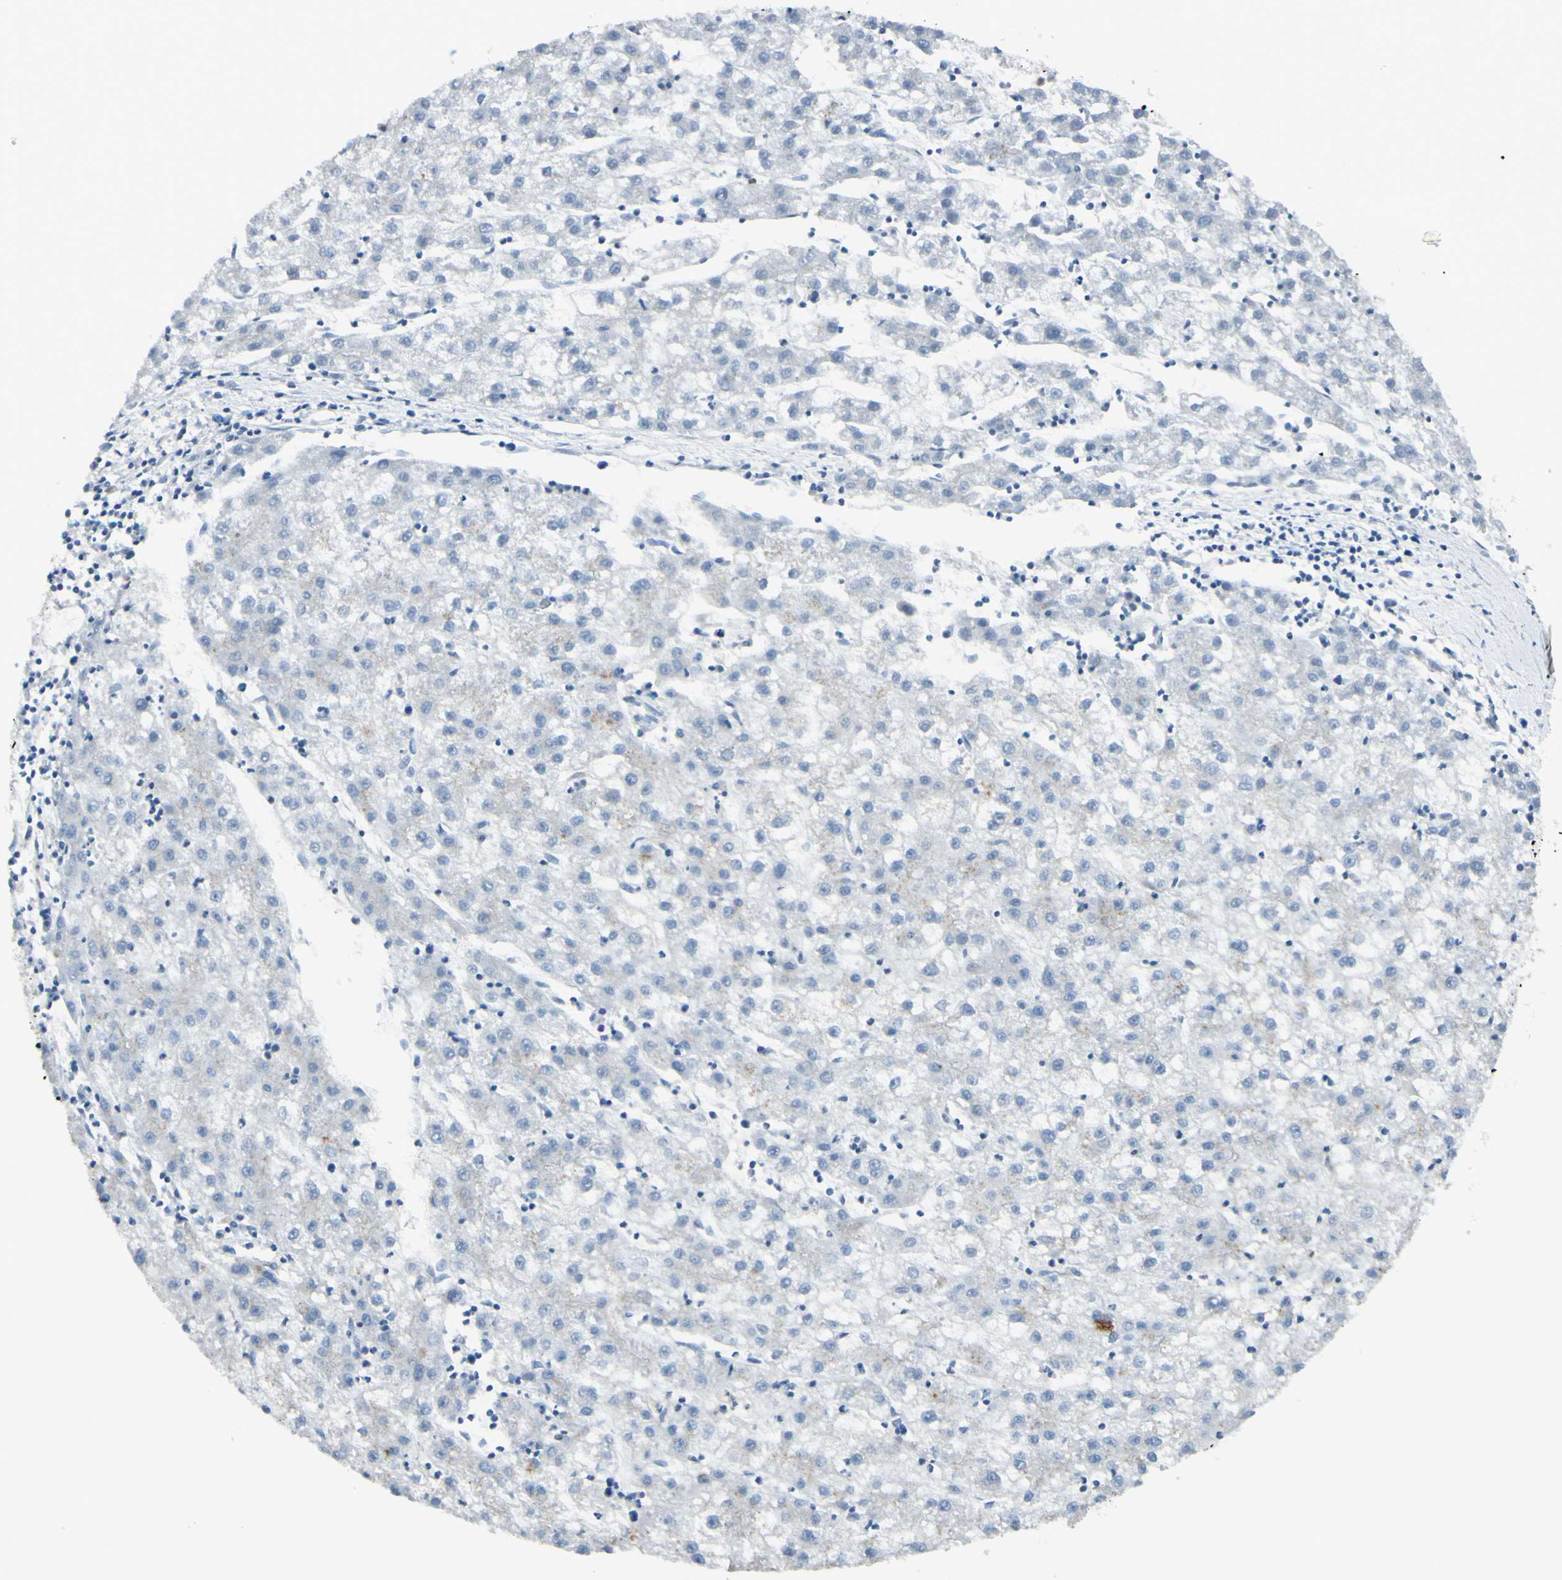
{"staining": {"intensity": "negative", "quantity": "none", "location": "none"}, "tissue": "liver cancer", "cell_type": "Tumor cells", "image_type": "cancer", "snomed": [{"axis": "morphology", "description": "Carcinoma, Hepatocellular, NOS"}, {"axis": "topography", "description": "Liver"}], "caption": "This is a image of immunohistochemistry staining of hepatocellular carcinoma (liver), which shows no positivity in tumor cells. The staining was performed using DAB to visualize the protein expression in brown, while the nuclei were stained in blue with hematoxylin (Magnification: 20x).", "gene": "ZNF557", "patient": {"sex": "male", "age": 72}}